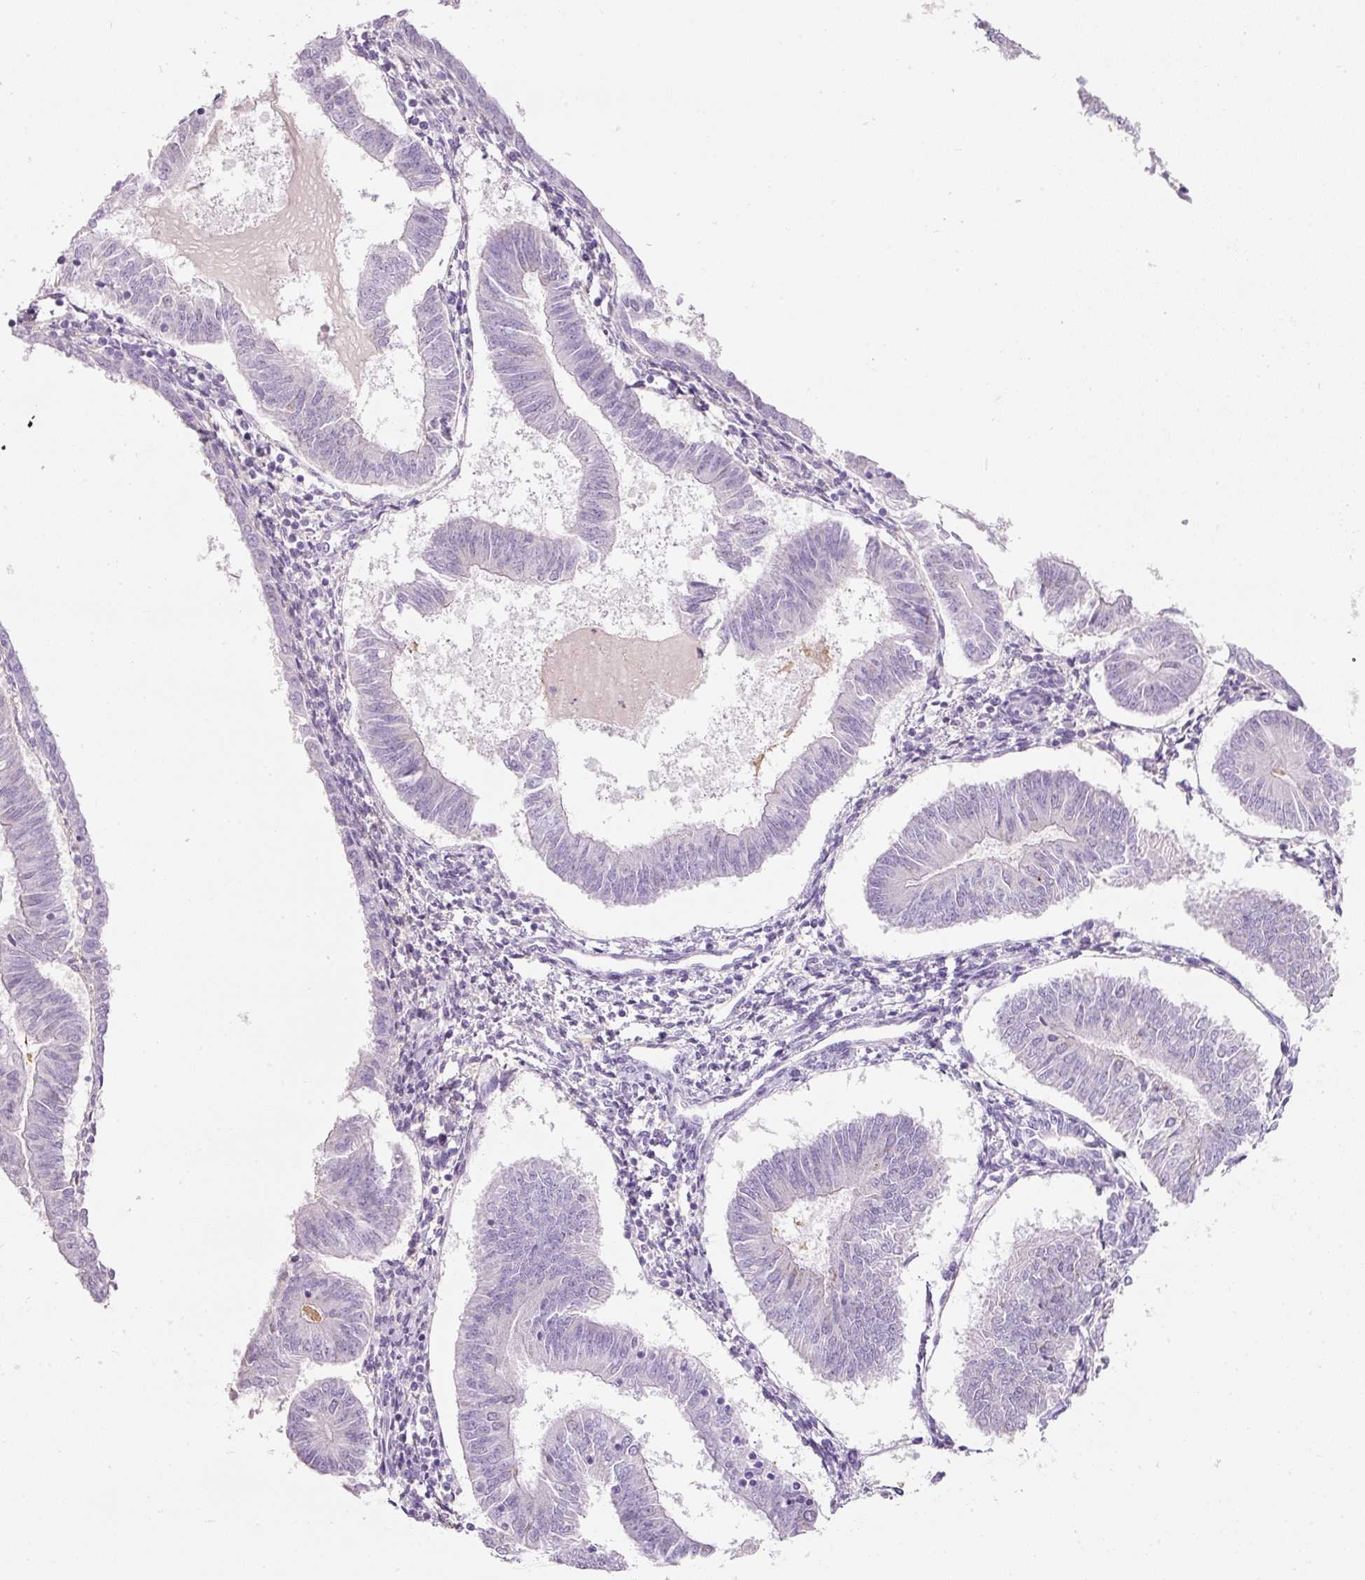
{"staining": {"intensity": "negative", "quantity": "none", "location": "none"}, "tissue": "endometrial cancer", "cell_type": "Tumor cells", "image_type": "cancer", "snomed": [{"axis": "morphology", "description": "Adenocarcinoma, NOS"}, {"axis": "topography", "description": "Endometrium"}], "caption": "Histopathology image shows no protein expression in tumor cells of endometrial cancer tissue.", "gene": "DNM1", "patient": {"sex": "female", "age": 58}}